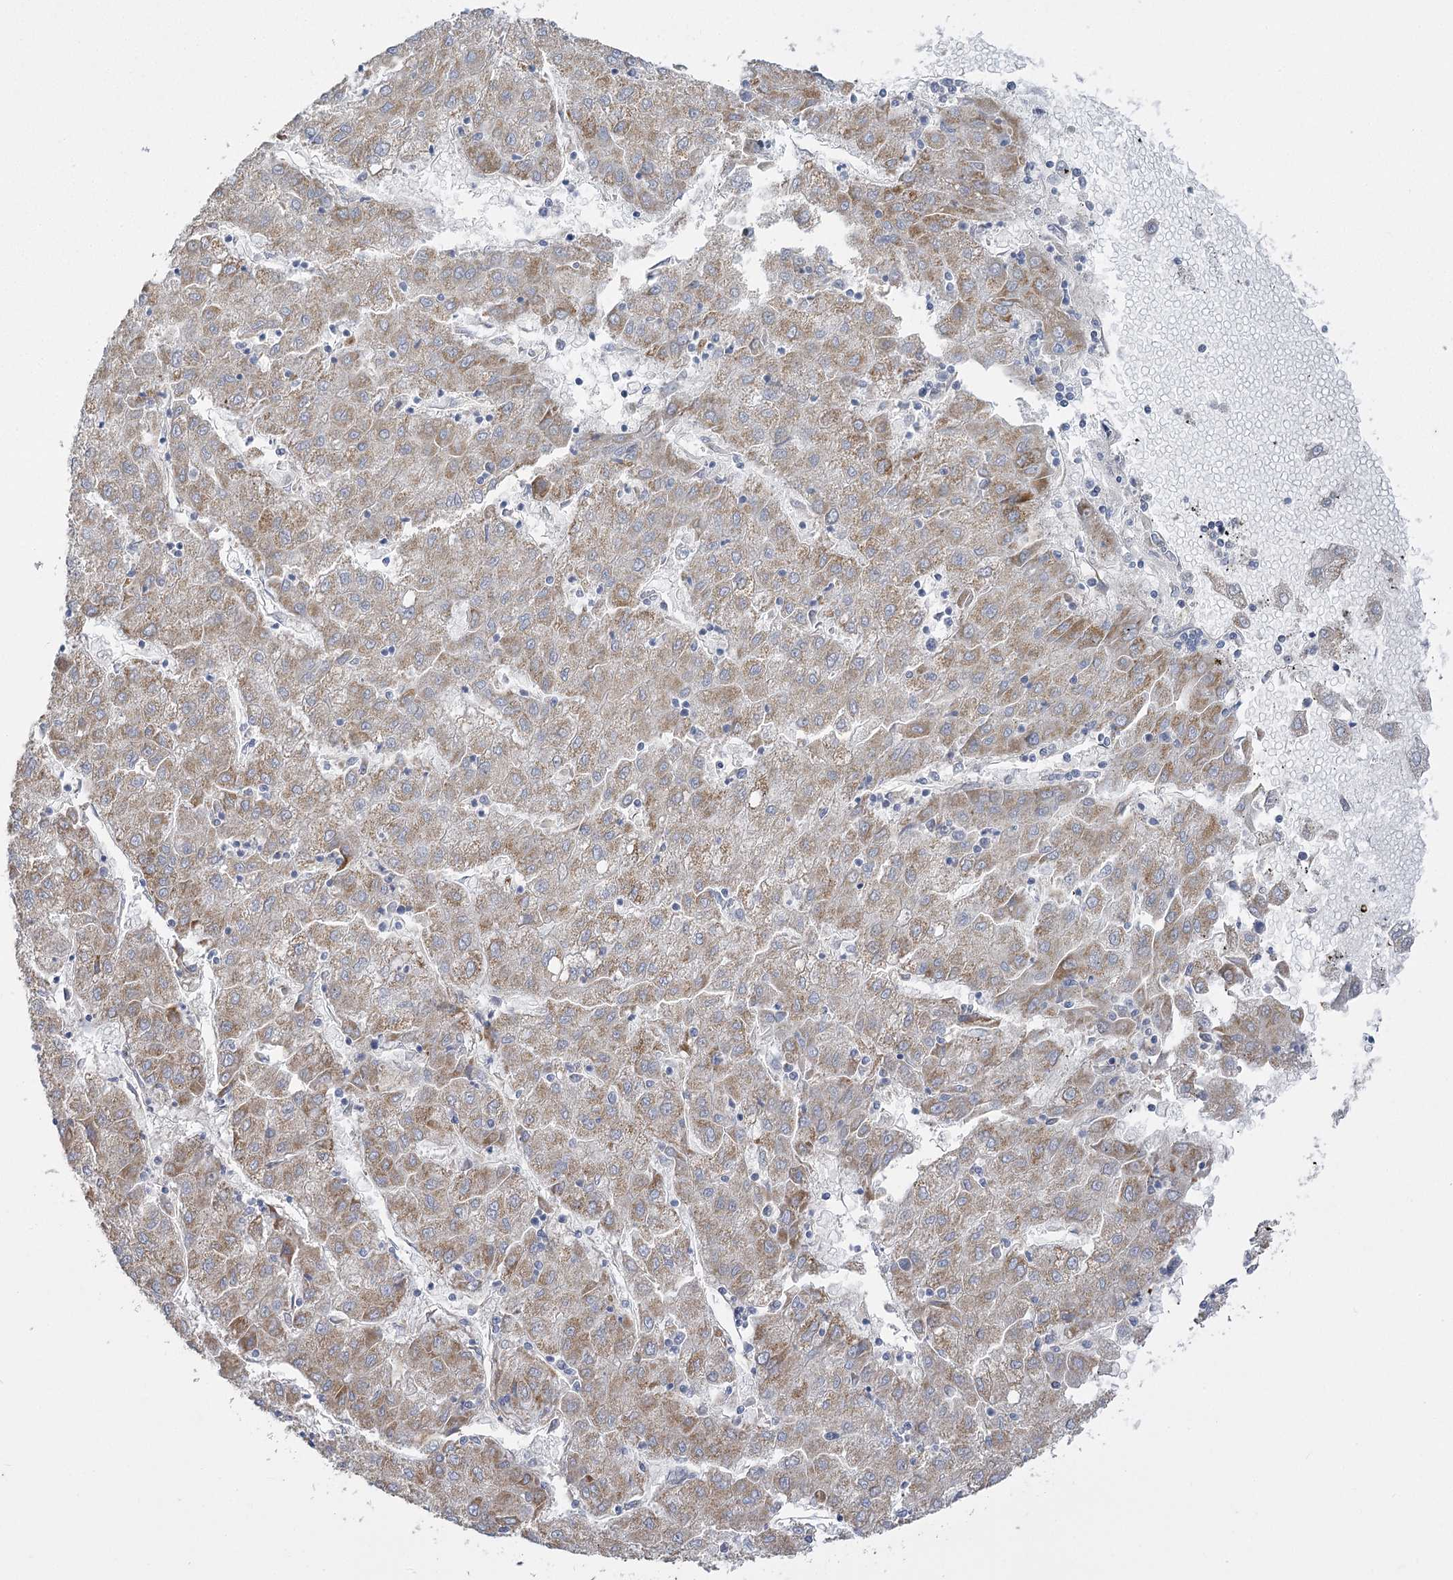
{"staining": {"intensity": "weak", "quantity": "25%-75%", "location": "cytoplasmic/membranous"}, "tissue": "liver cancer", "cell_type": "Tumor cells", "image_type": "cancer", "snomed": [{"axis": "morphology", "description": "Carcinoma, Hepatocellular, NOS"}, {"axis": "topography", "description": "Liver"}], "caption": "Tumor cells show weak cytoplasmic/membranous positivity in about 25%-75% of cells in liver cancer (hepatocellular carcinoma).", "gene": "RMDN2", "patient": {"sex": "male", "age": 72}}